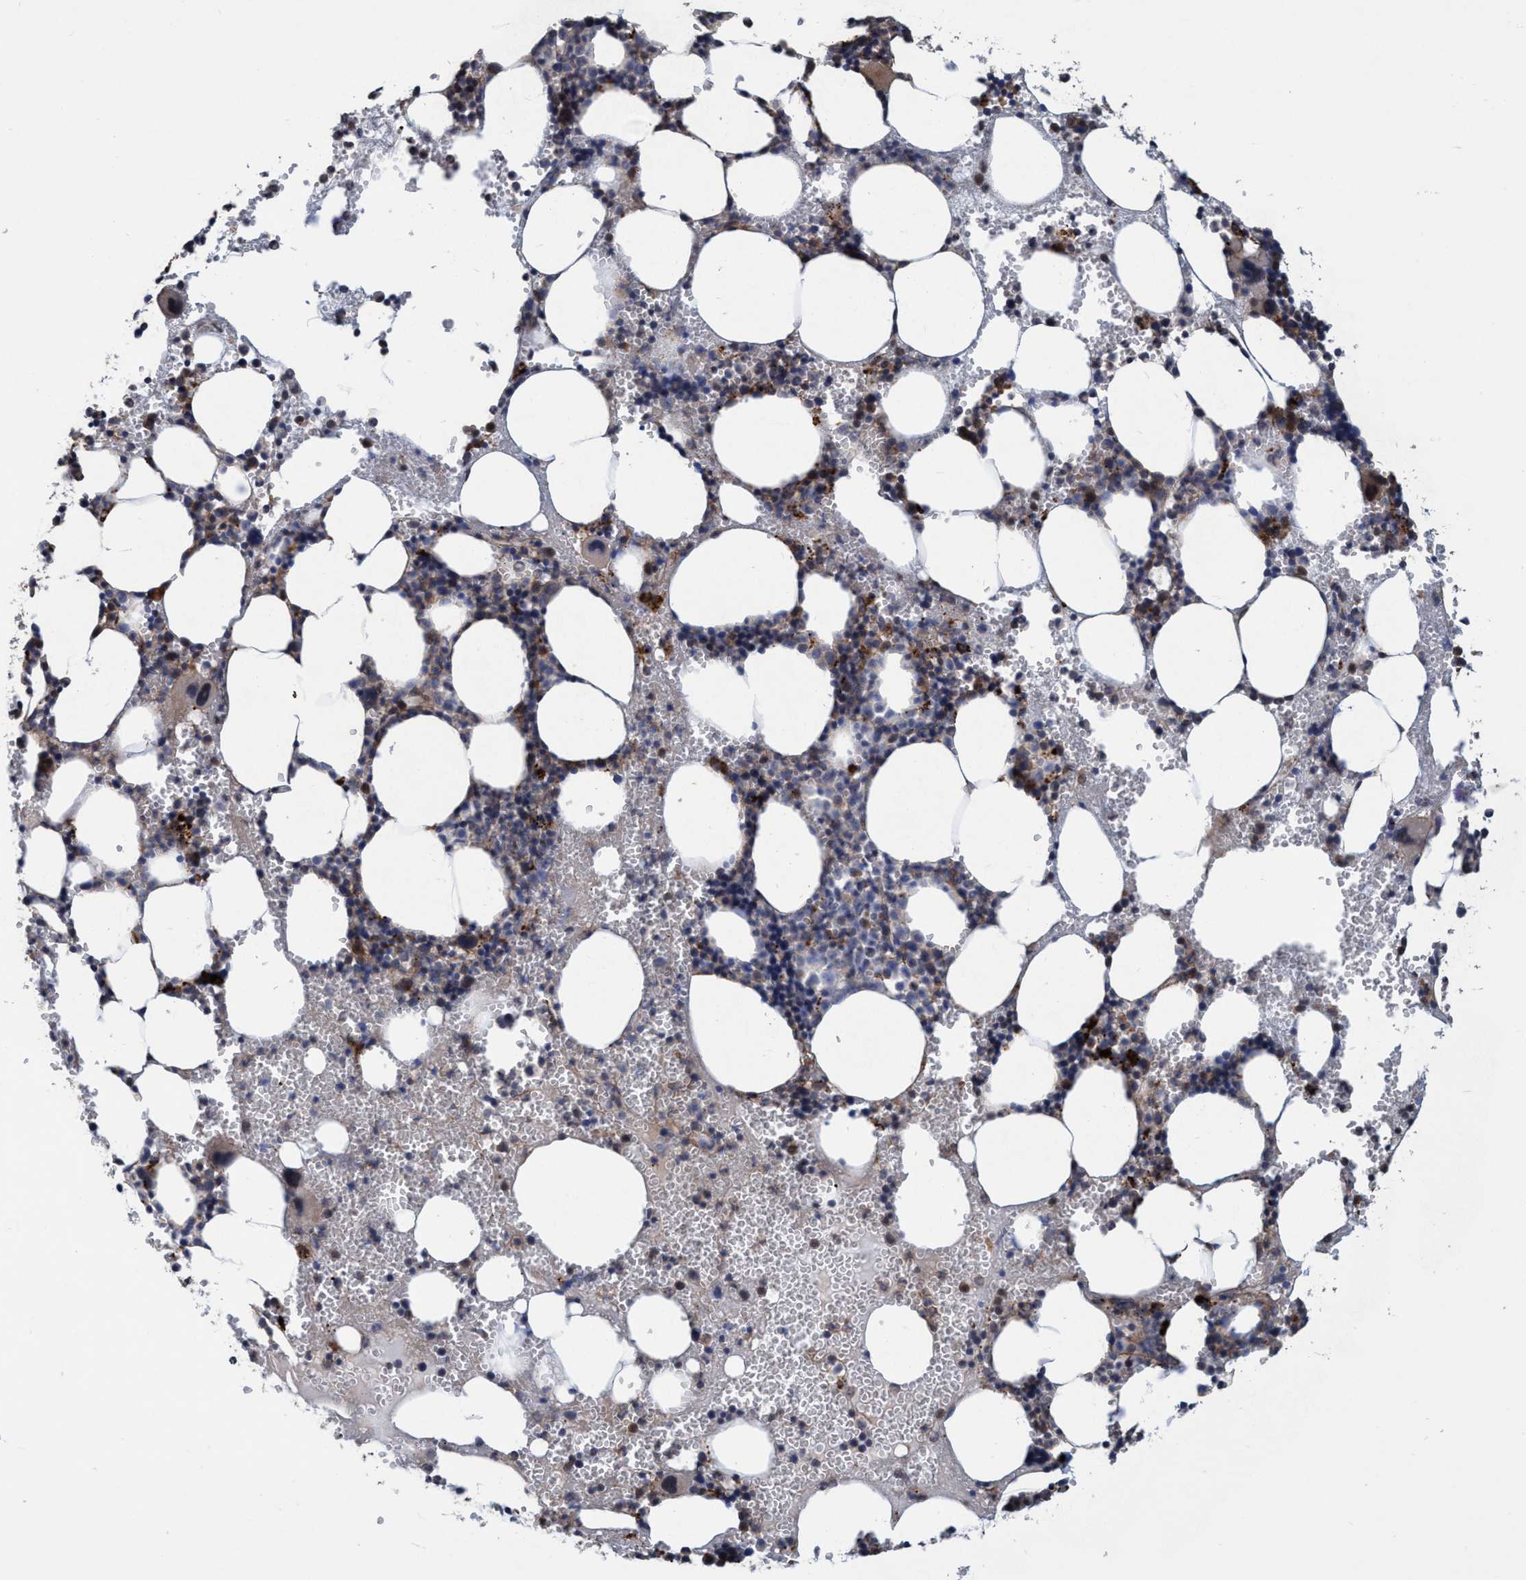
{"staining": {"intensity": "moderate", "quantity": "25%-75%", "location": "cytoplasmic/membranous"}, "tissue": "bone marrow", "cell_type": "Hematopoietic cells", "image_type": "normal", "snomed": [{"axis": "morphology", "description": "Normal tissue, NOS"}, {"axis": "morphology", "description": "Inflammation, NOS"}, {"axis": "topography", "description": "Bone marrow"}], "caption": "High-power microscopy captured an immunohistochemistry image of normal bone marrow, revealing moderate cytoplasmic/membranous expression in about 25%-75% of hematopoietic cells. (DAB = brown stain, brightfield microscopy at high magnification).", "gene": "BBS9", "patient": {"sex": "female", "age": 67}}